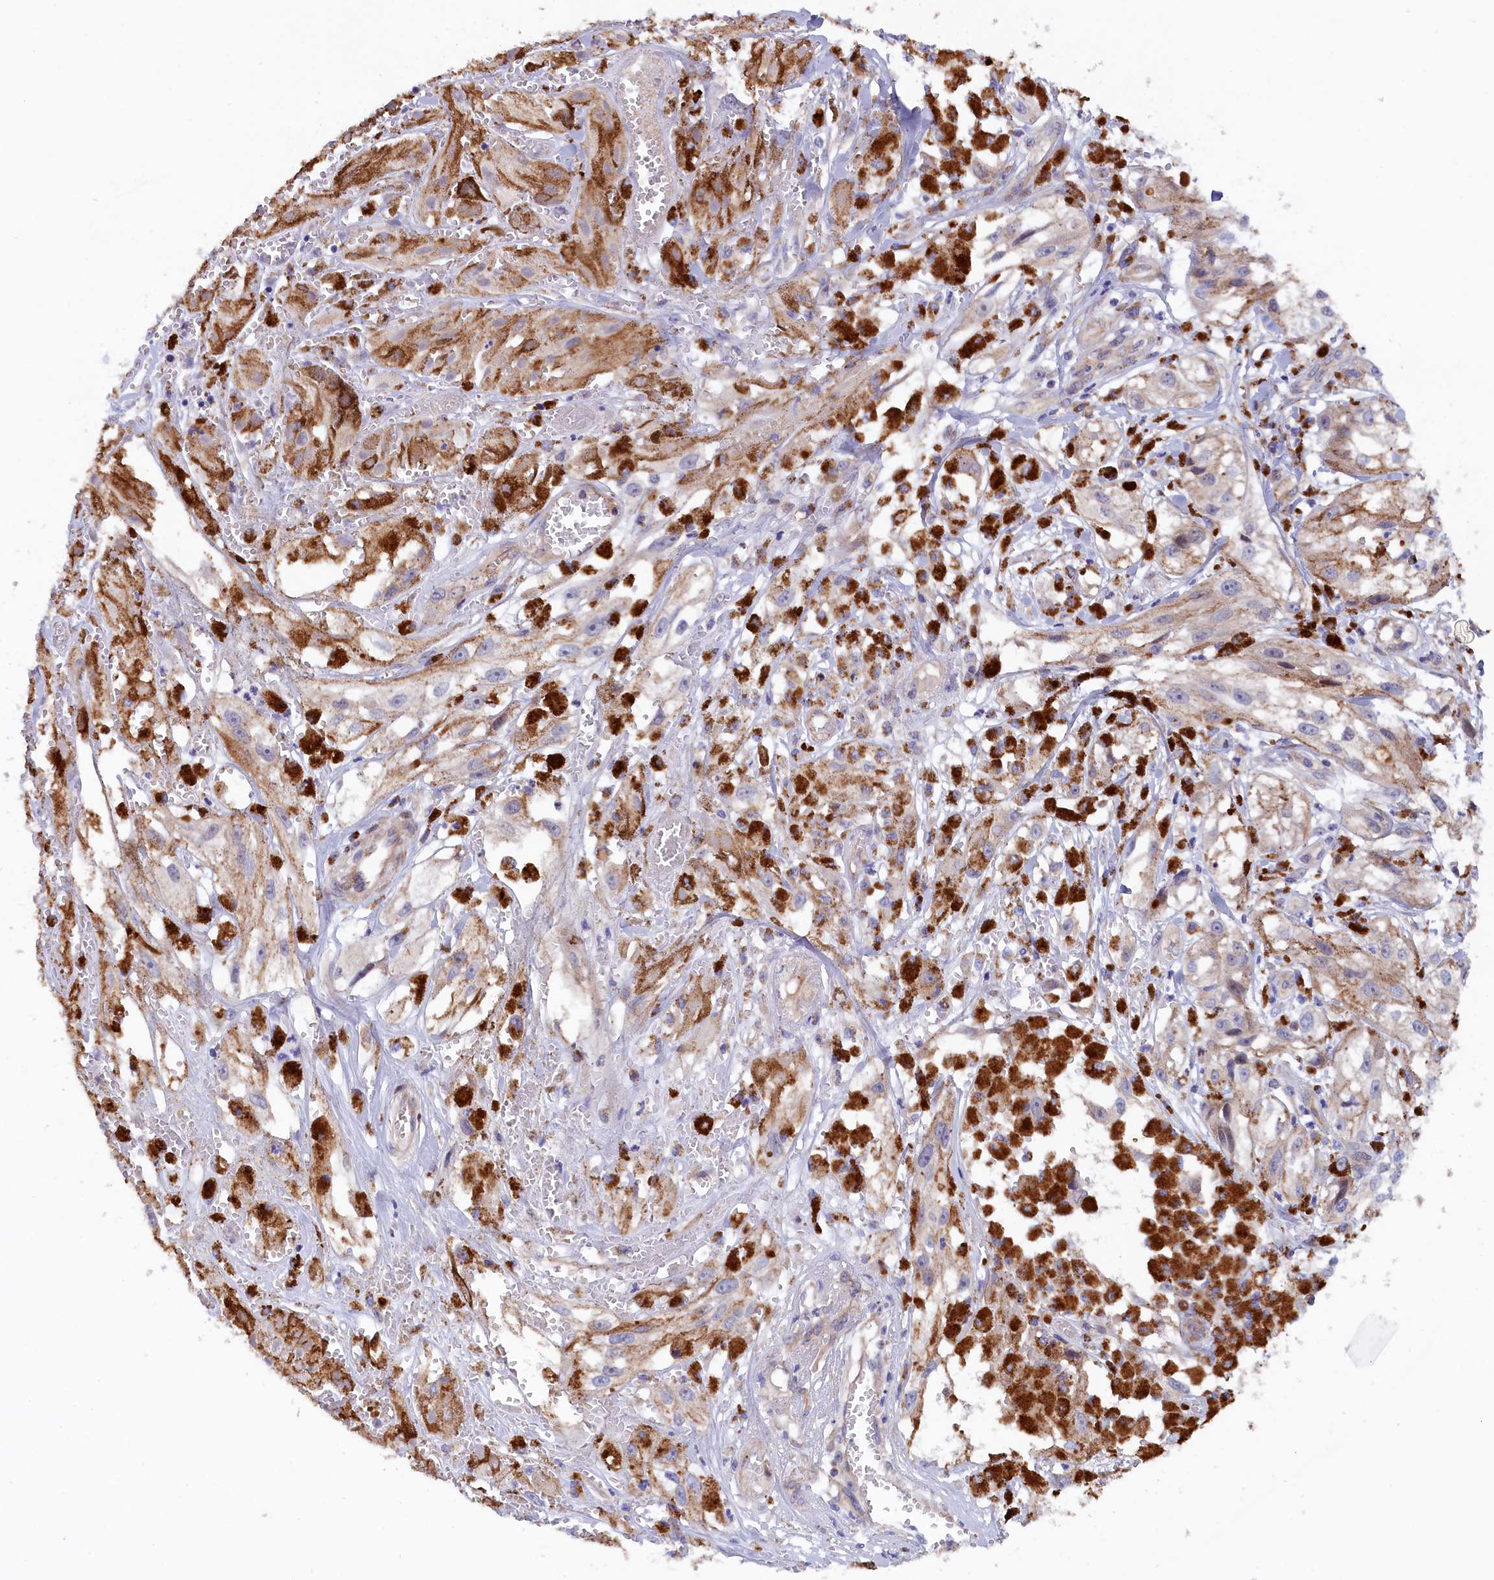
{"staining": {"intensity": "weak", "quantity": ">75%", "location": "cytoplasmic/membranous"}, "tissue": "melanoma", "cell_type": "Tumor cells", "image_type": "cancer", "snomed": [{"axis": "morphology", "description": "Malignant melanoma, NOS"}, {"axis": "topography", "description": "Skin"}], "caption": "Melanoma tissue demonstrates weak cytoplasmic/membranous positivity in approximately >75% of tumor cells, visualized by immunohistochemistry.", "gene": "JPT2", "patient": {"sex": "male", "age": 88}}